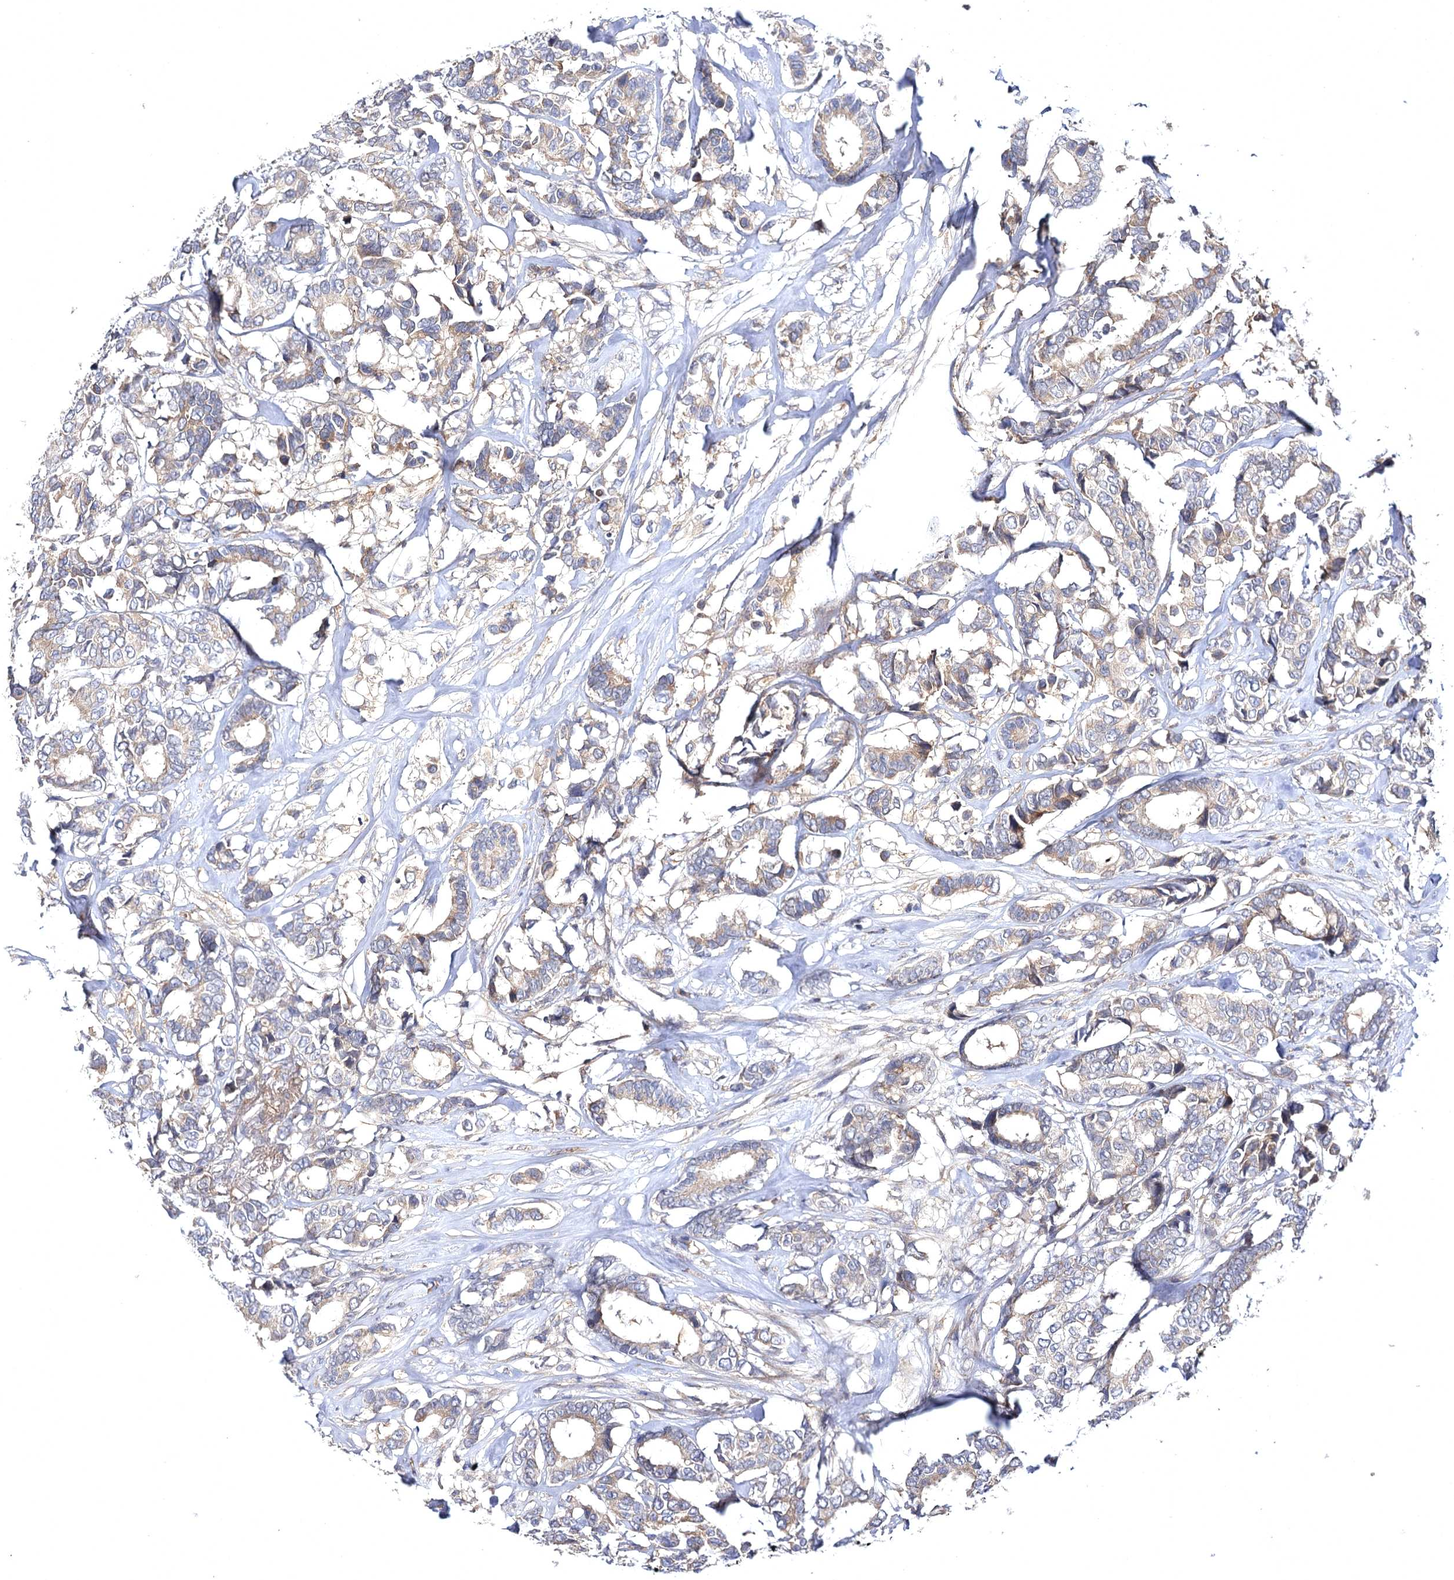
{"staining": {"intensity": "weak", "quantity": "25%-75%", "location": "cytoplasmic/membranous"}, "tissue": "breast cancer", "cell_type": "Tumor cells", "image_type": "cancer", "snomed": [{"axis": "morphology", "description": "Duct carcinoma"}, {"axis": "topography", "description": "Breast"}], "caption": "This histopathology image demonstrates infiltrating ductal carcinoma (breast) stained with IHC to label a protein in brown. The cytoplasmic/membranous of tumor cells show weak positivity for the protein. Nuclei are counter-stained blue.", "gene": "BCR", "patient": {"sex": "female", "age": 87}}